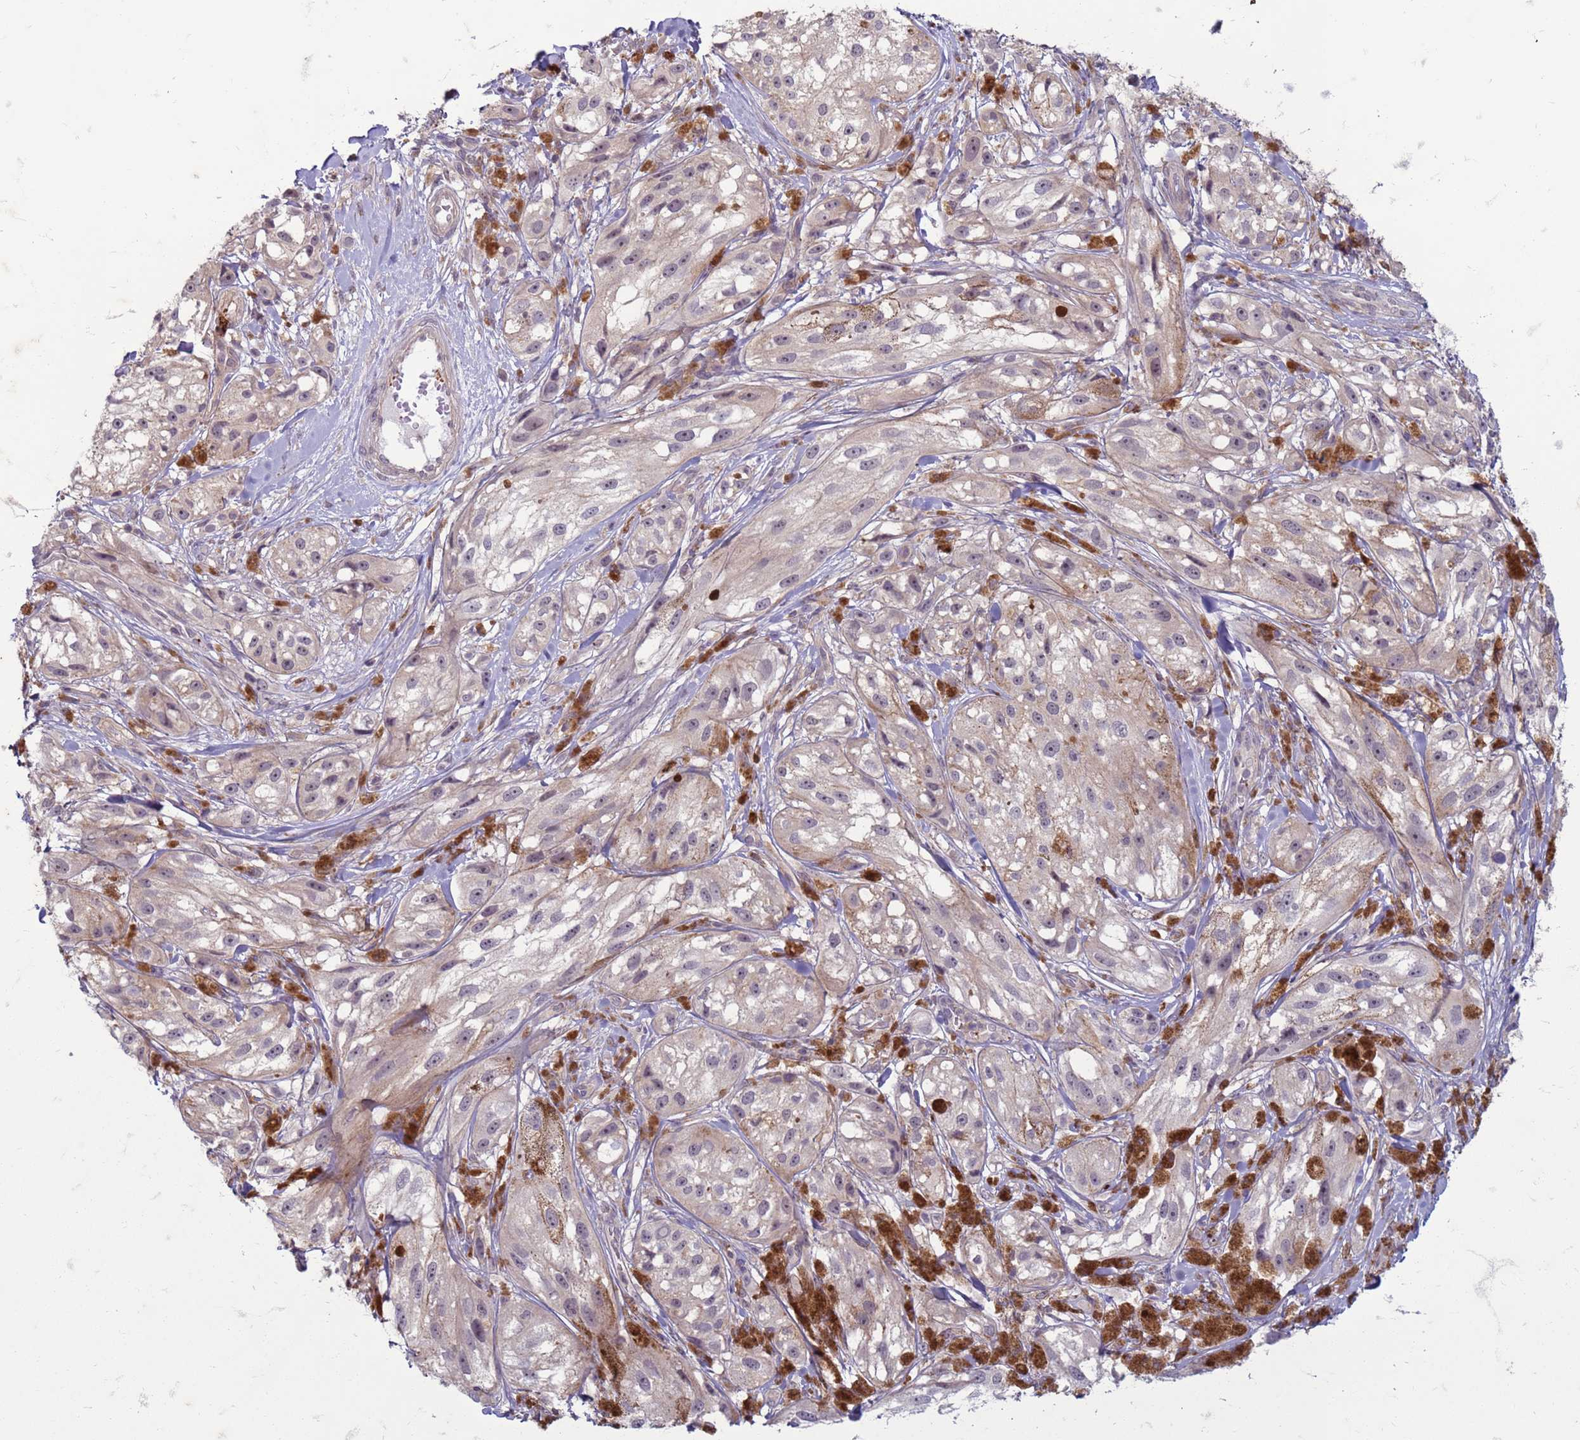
{"staining": {"intensity": "negative", "quantity": "none", "location": "none"}, "tissue": "melanoma", "cell_type": "Tumor cells", "image_type": "cancer", "snomed": [{"axis": "morphology", "description": "Malignant melanoma, NOS"}, {"axis": "topography", "description": "Skin"}], "caption": "Immunohistochemical staining of human melanoma demonstrates no significant positivity in tumor cells.", "gene": "SLC15A3", "patient": {"sex": "male", "age": 88}}